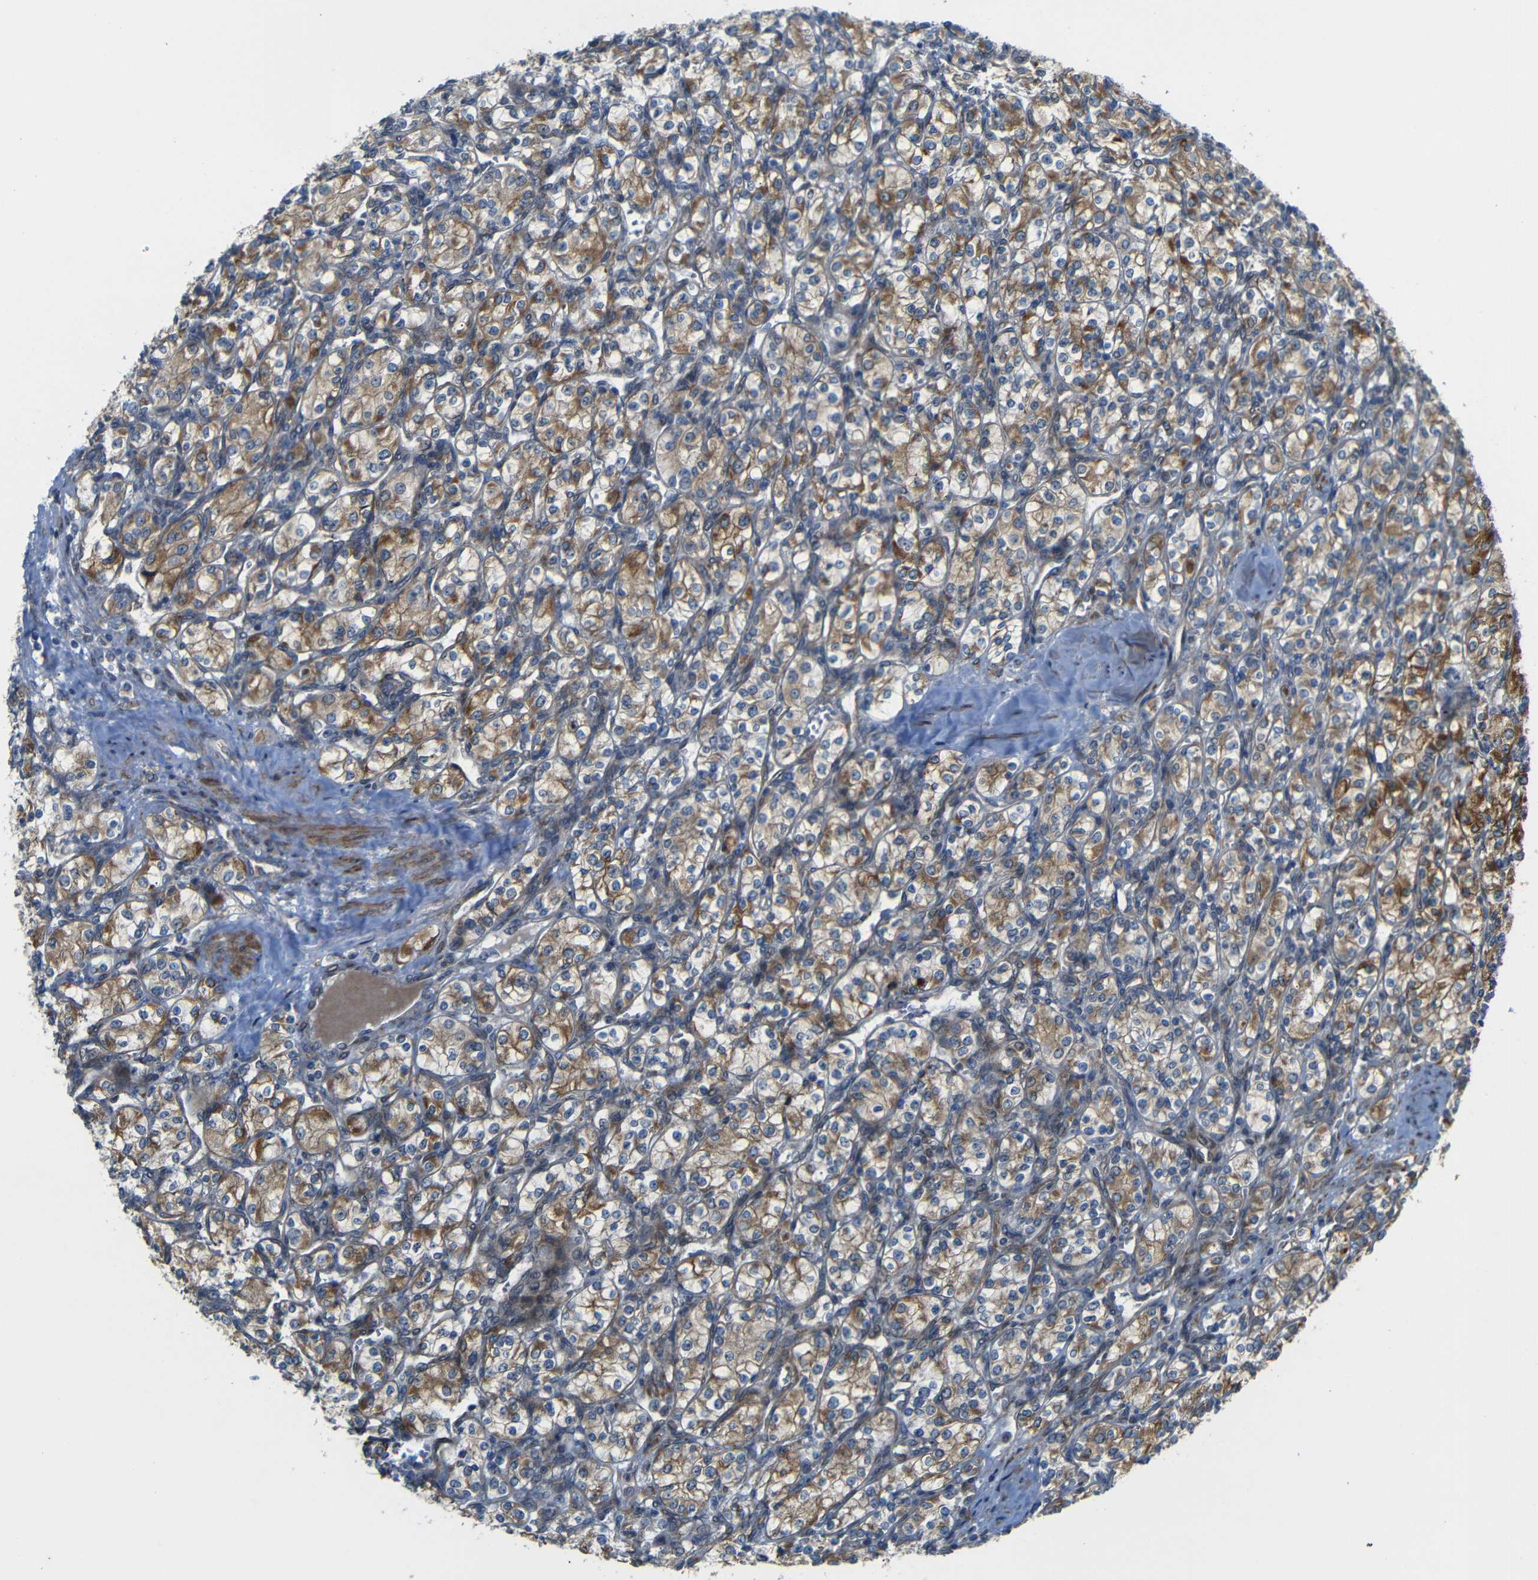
{"staining": {"intensity": "moderate", "quantity": ">75%", "location": "cytoplasmic/membranous"}, "tissue": "renal cancer", "cell_type": "Tumor cells", "image_type": "cancer", "snomed": [{"axis": "morphology", "description": "Adenocarcinoma, NOS"}, {"axis": "topography", "description": "Kidney"}], "caption": "High-power microscopy captured an IHC micrograph of renal adenocarcinoma, revealing moderate cytoplasmic/membranous staining in about >75% of tumor cells.", "gene": "P3H2", "patient": {"sex": "male", "age": 77}}